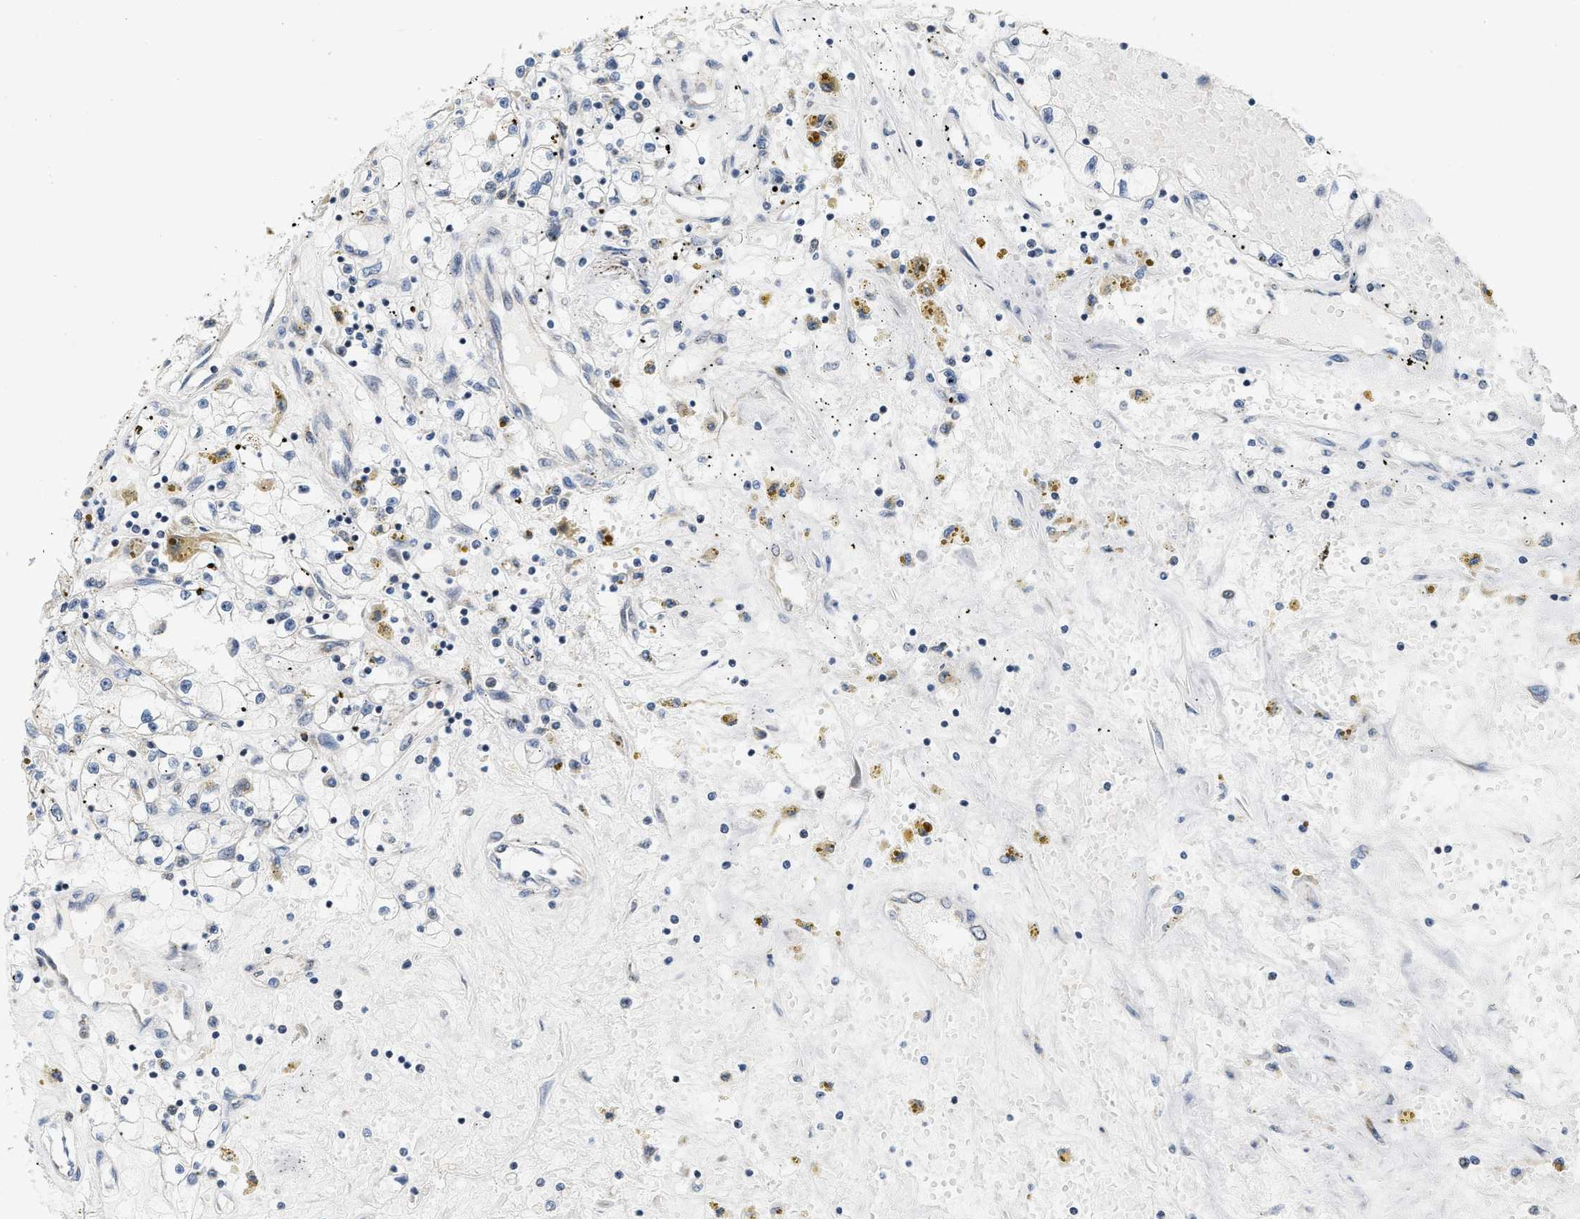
{"staining": {"intensity": "negative", "quantity": "none", "location": "none"}, "tissue": "renal cancer", "cell_type": "Tumor cells", "image_type": "cancer", "snomed": [{"axis": "morphology", "description": "Adenocarcinoma, NOS"}, {"axis": "topography", "description": "Kidney"}], "caption": "Histopathology image shows no protein expression in tumor cells of renal cancer tissue.", "gene": "GIGYF1", "patient": {"sex": "male", "age": 56}}